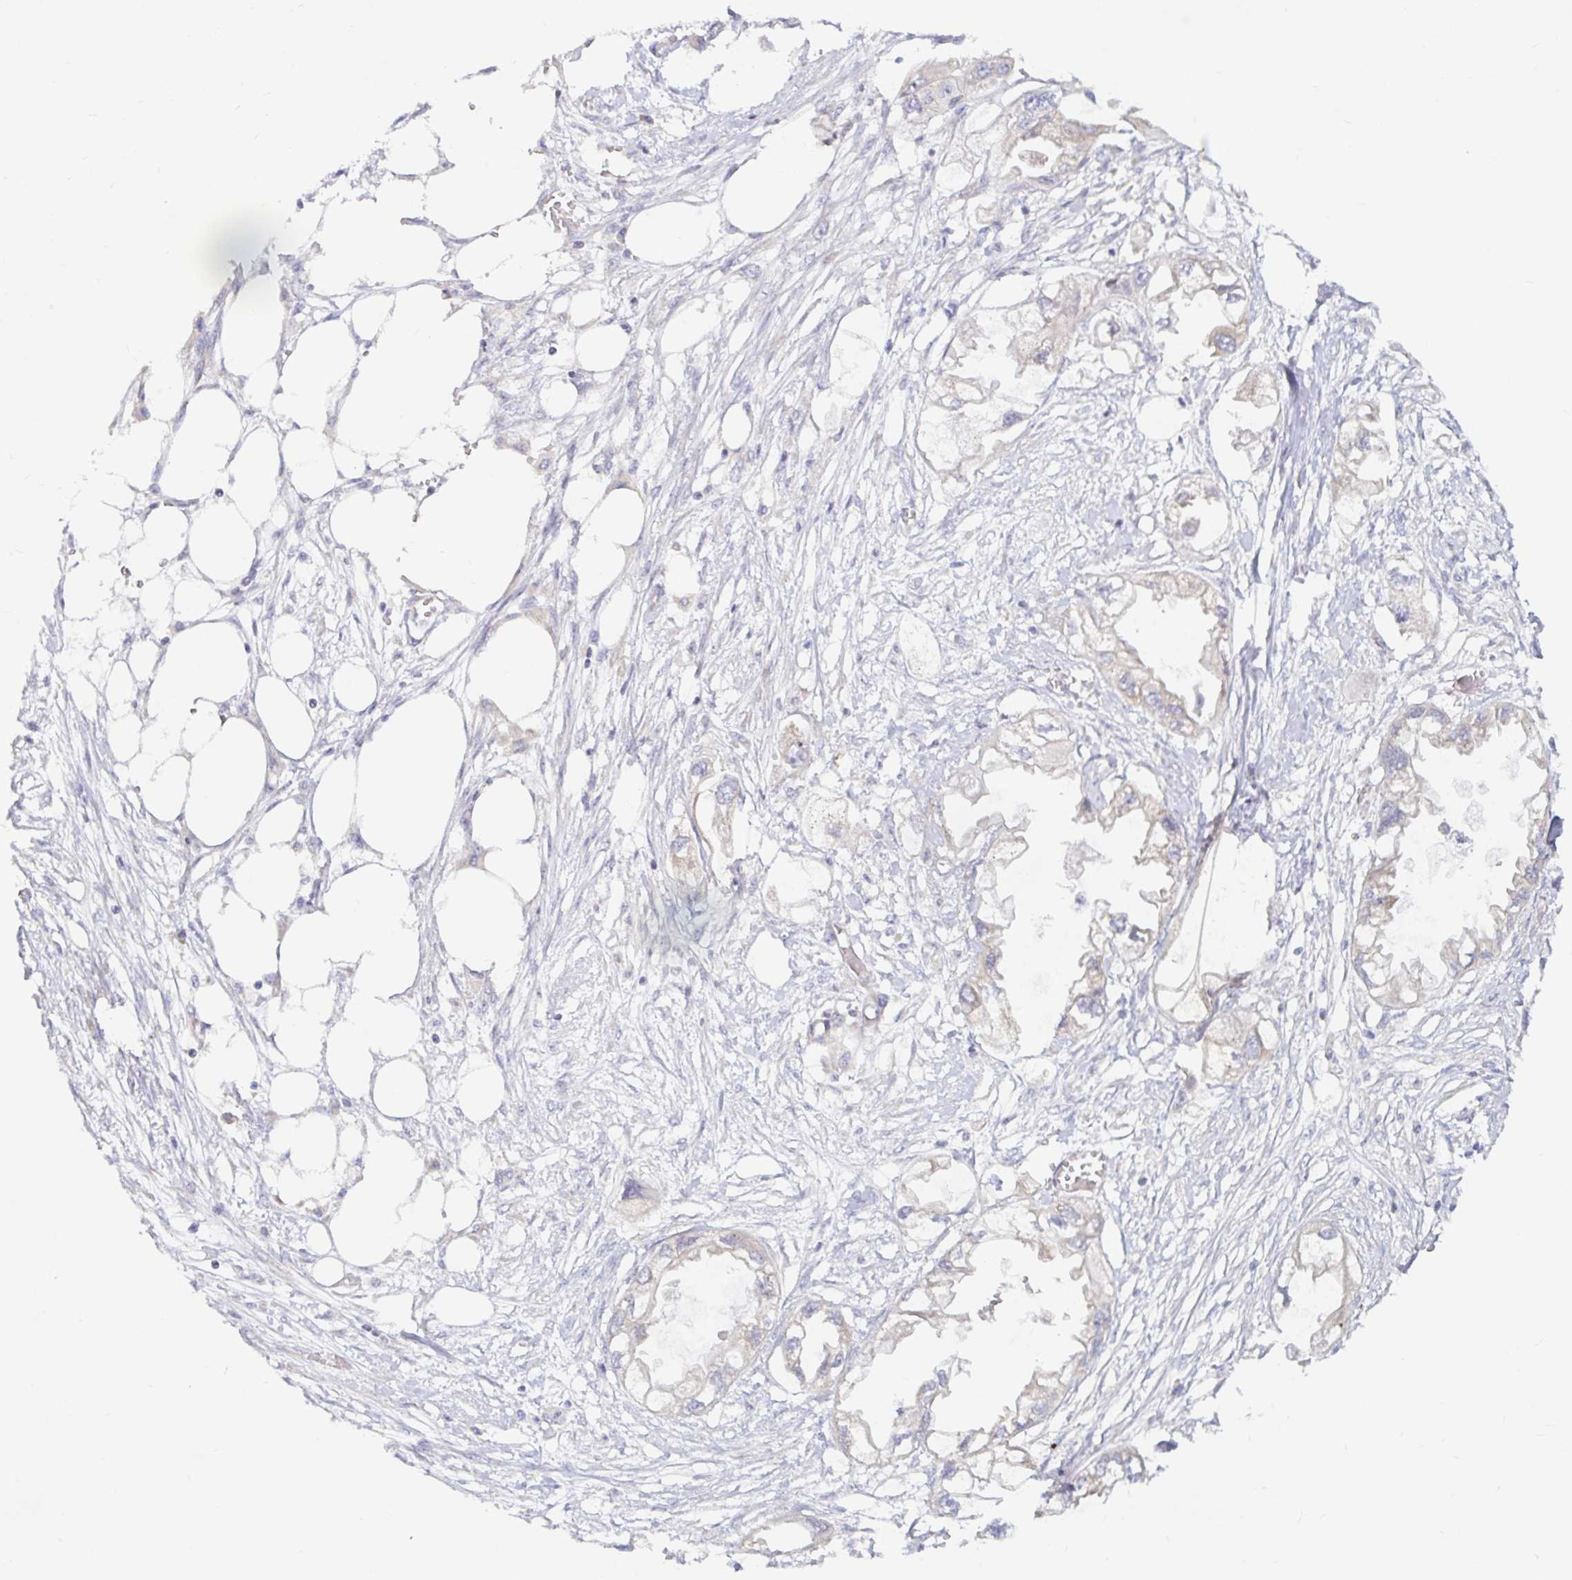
{"staining": {"intensity": "weak", "quantity": "25%-75%", "location": "cytoplasmic/membranous"}, "tissue": "endometrial cancer", "cell_type": "Tumor cells", "image_type": "cancer", "snomed": [{"axis": "morphology", "description": "Adenocarcinoma, NOS"}, {"axis": "morphology", "description": "Adenocarcinoma, metastatic, NOS"}, {"axis": "topography", "description": "Adipose tissue"}, {"axis": "topography", "description": "Endometrium"}], "caption": "This image reveals immunohistochemistry staining of endometrial adenocarcinoma, with low weak cytoplasmic/membranous expression in approximately 25%-75% of tumor cells.", "gene": "LARP1", "patient": {"sex": "female", "age": 67}}